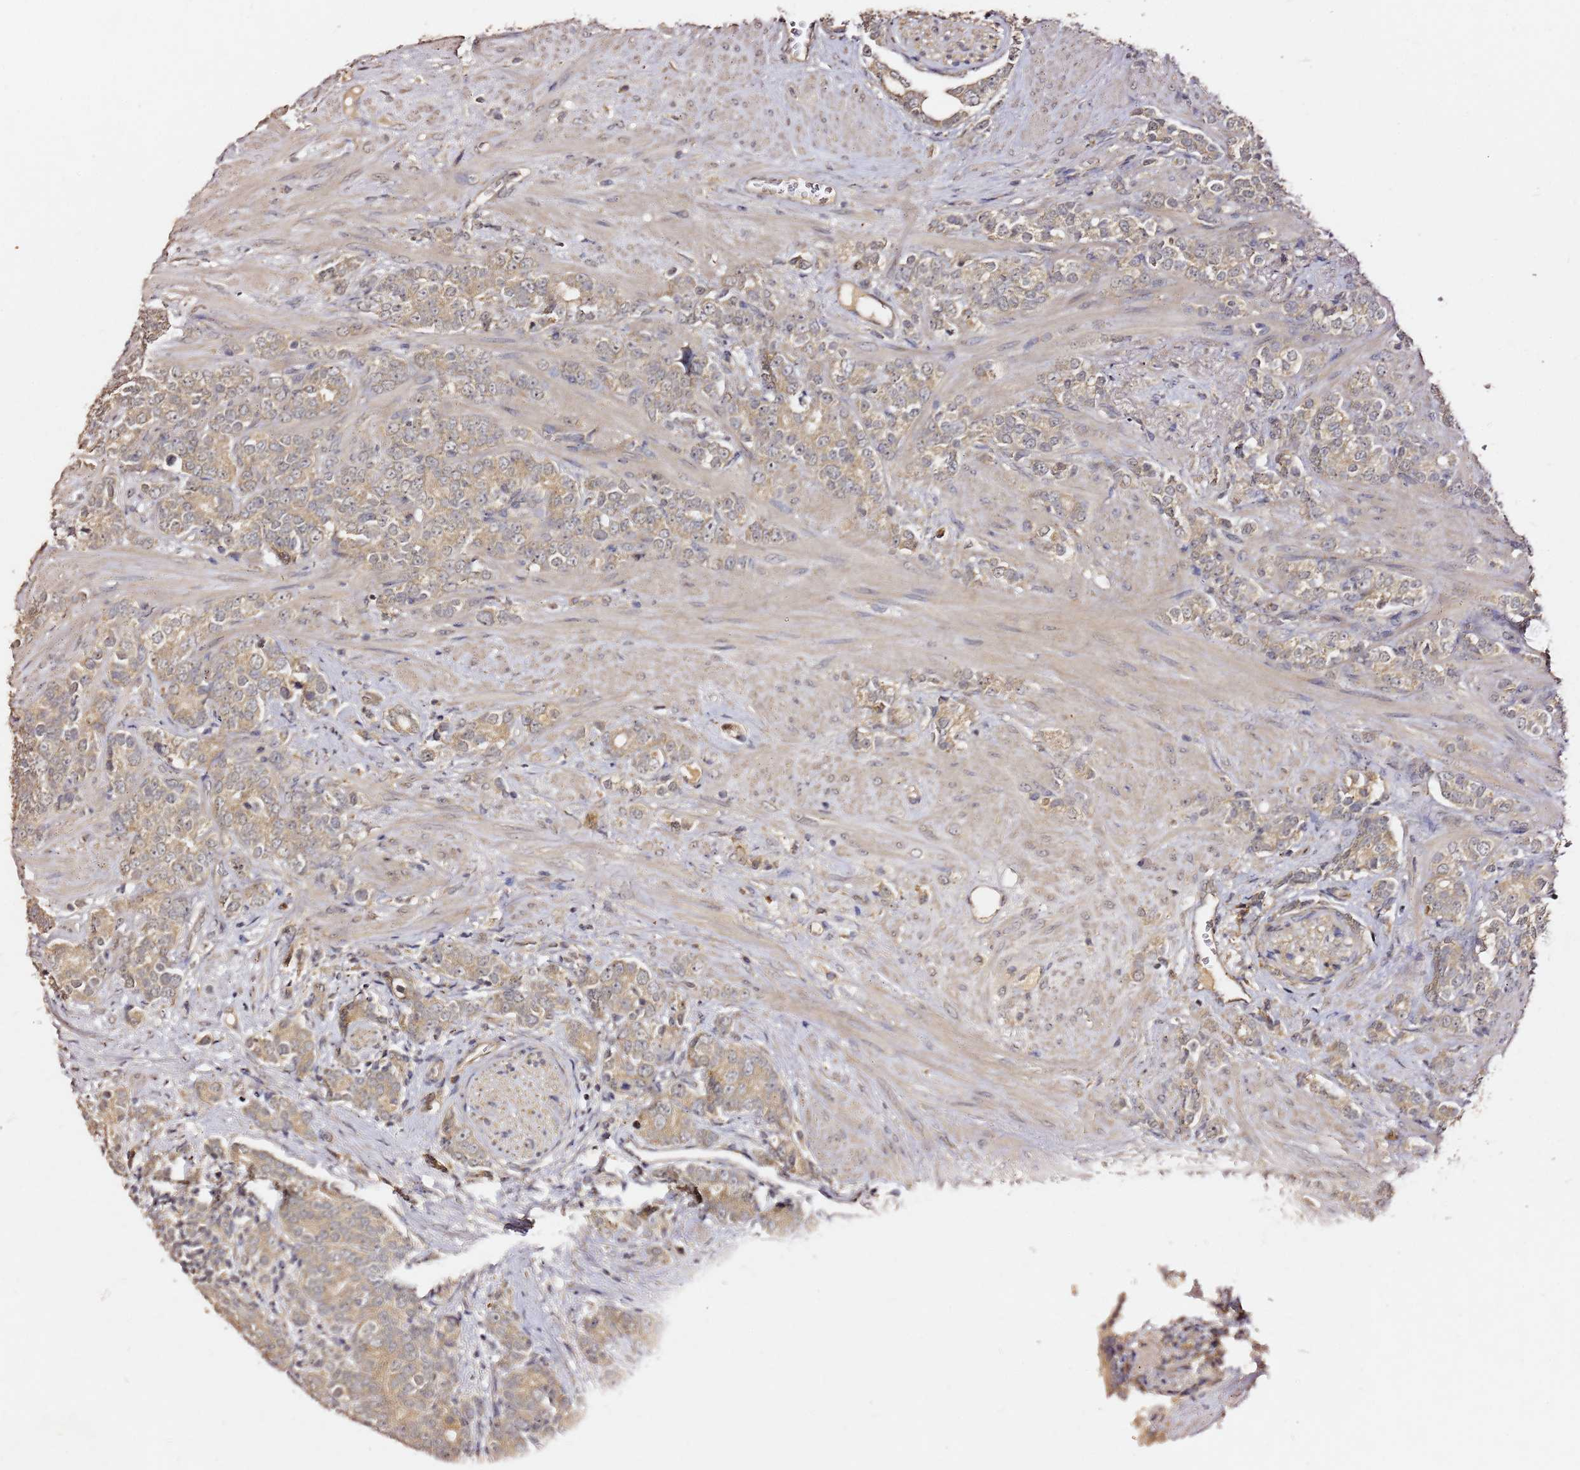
{"staining": {"intensity": "weak", "quantity": ">75%", "location": "cytoplasmic/membranous"}, "tissue": "prostate cancer", "cell_type": "Tumor cells", "image_type": "cancer", "snomed": [{"axis": "morphology", "description": "Adenocarcinoma, High grade"}, {"axis": "topography", "description": "Prostate"}], "caption": "IHC micrograph of prostate cancer (high-grade adenocarcinoma) stained for a protein (brown), which displays low levels of weak cytoplasmic/membranous expression in about >75% of tumor cells.", "gene": "C6orf136", "patient": {"sex": "male", "age": 64}}